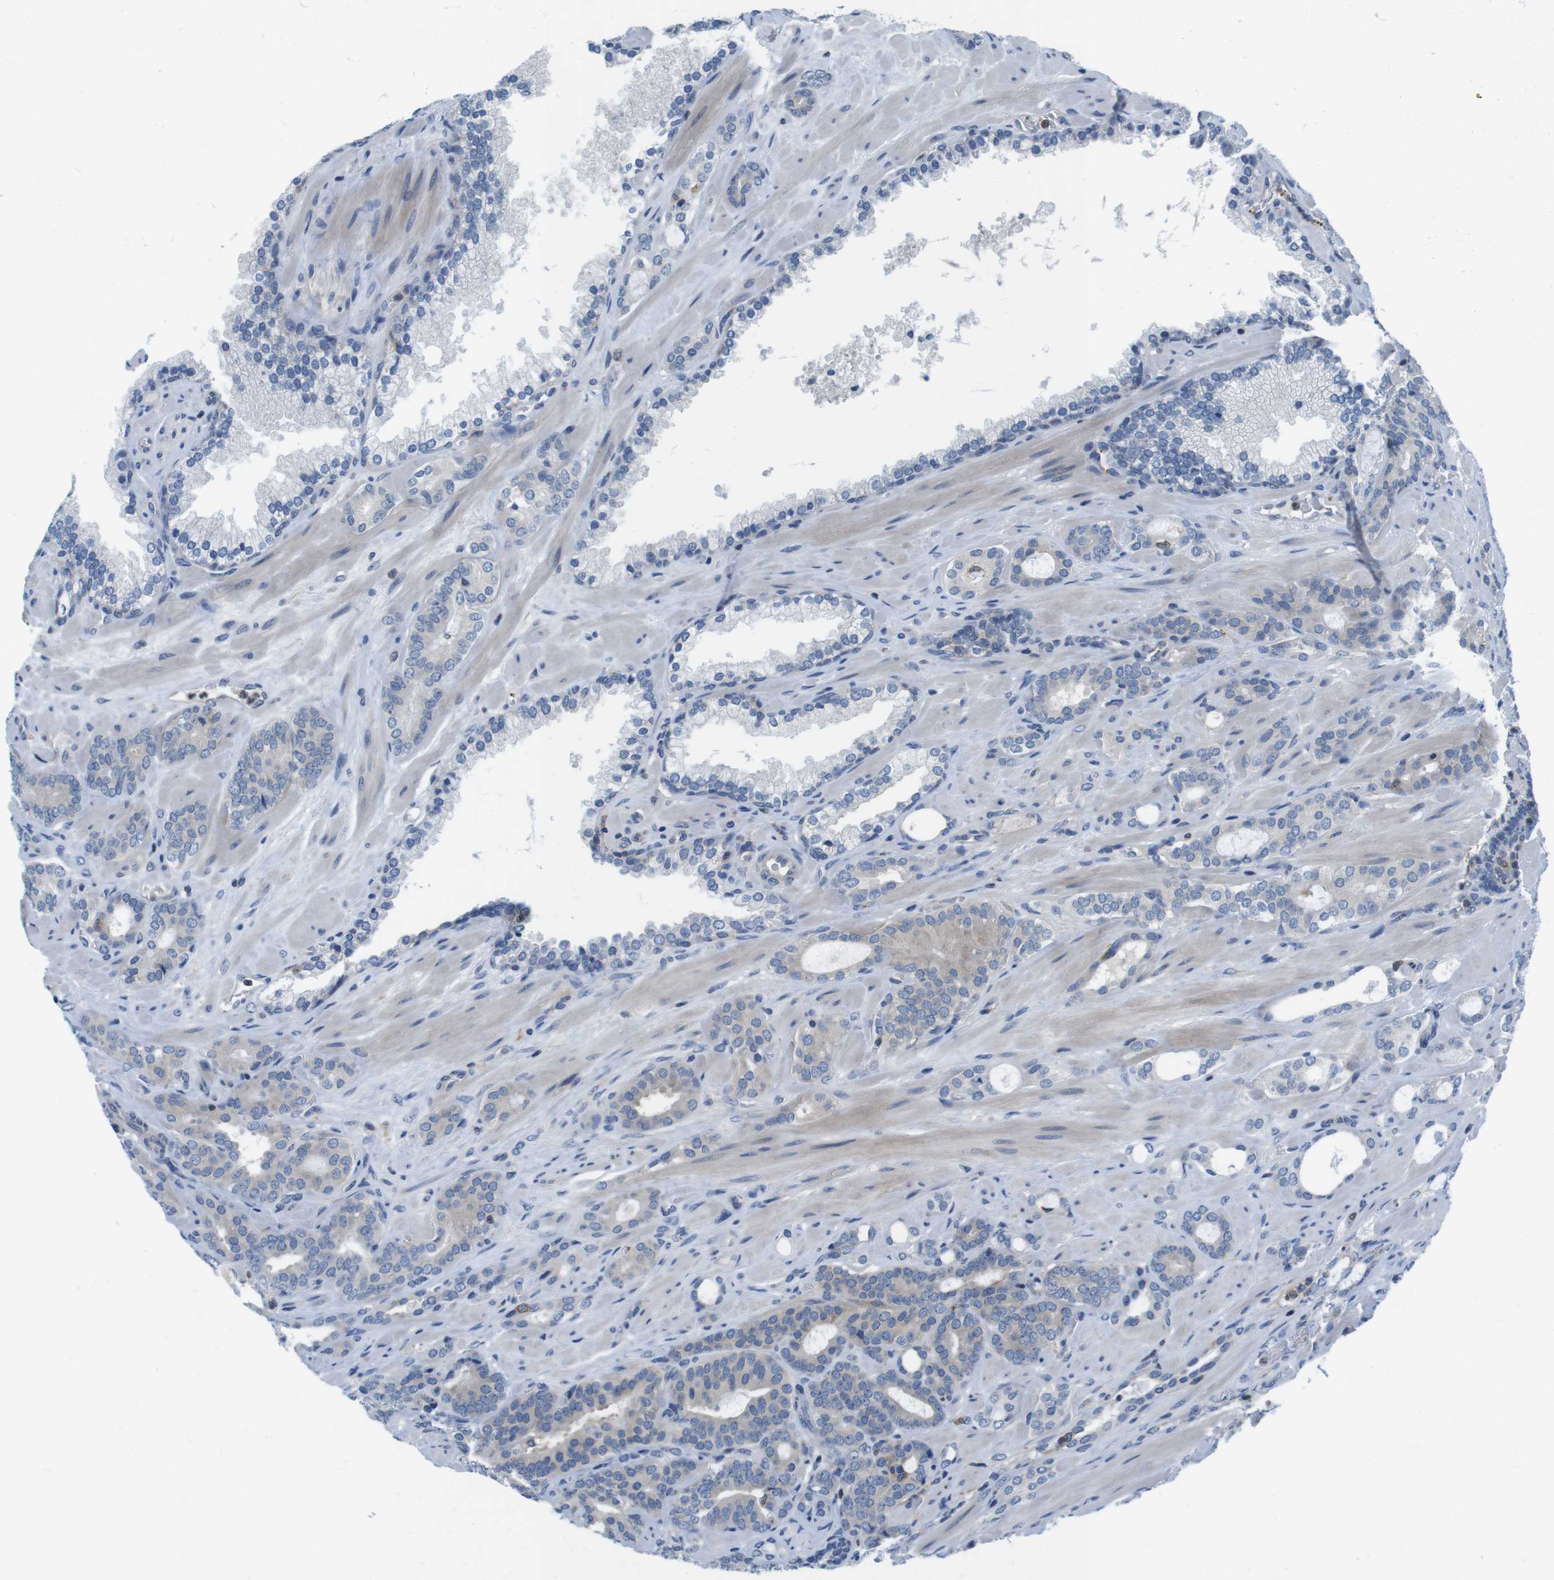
{"staining": {"intensity": "negative", "quantity": "none", "location": "none"}, "tissue": "prostate cancer", "cell_type": "Tumor cells", "image_type": "cancer", "snomed": [{"axis": "morphology", "description": "Adenocarcinoma, Low grade"}, {"axis": "topography", "description": "Prostate"}], "caption": "Immunohistochemistry (IHC) of prostate cancer shows no expression in tumor cells. (DAB immunohistochemistry, high magnification).", "gene": "HERPUD2", "patient": {"sex": "male", "age": 63}}